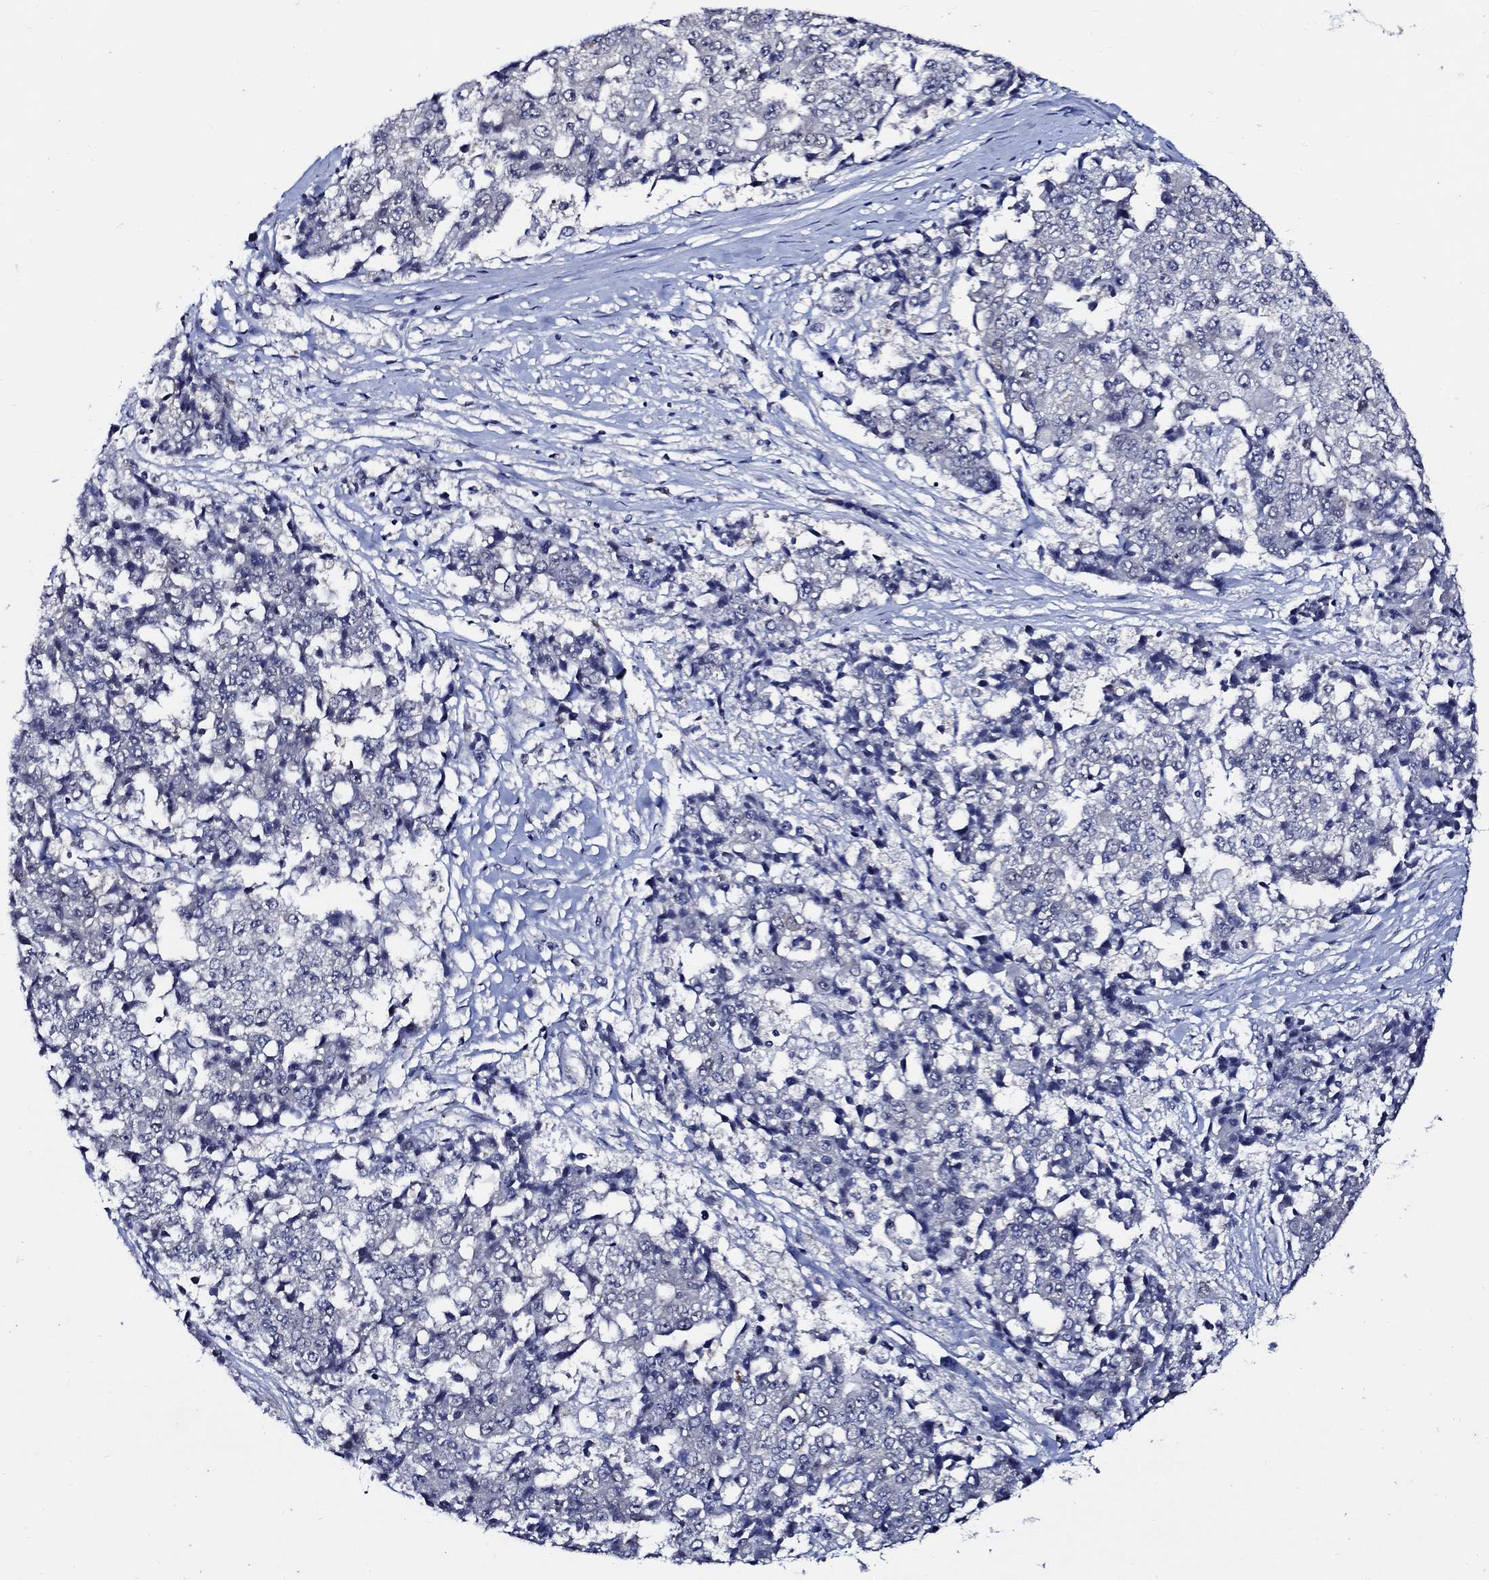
{"staining": {"intensity": "negative", "quantity": "none", "location": "none"}, "tissue": "ovarian cancer", "cell_type": "Tumor cells", "image_type": "cancer", "snomed": [{"axis": "morphology", "description": "Carcinoma, endometroid"}, {"axis": "topography", "description": "Ovary"}], "caption": "The immunohistochemistry micrograph has no significant staining in tumor cells of endometroid carcinoma (ovarian) tissue. Nuclei are stained in blue.", "gene": "C8orf48", "patient": {"sex": "female", "age": 42}}